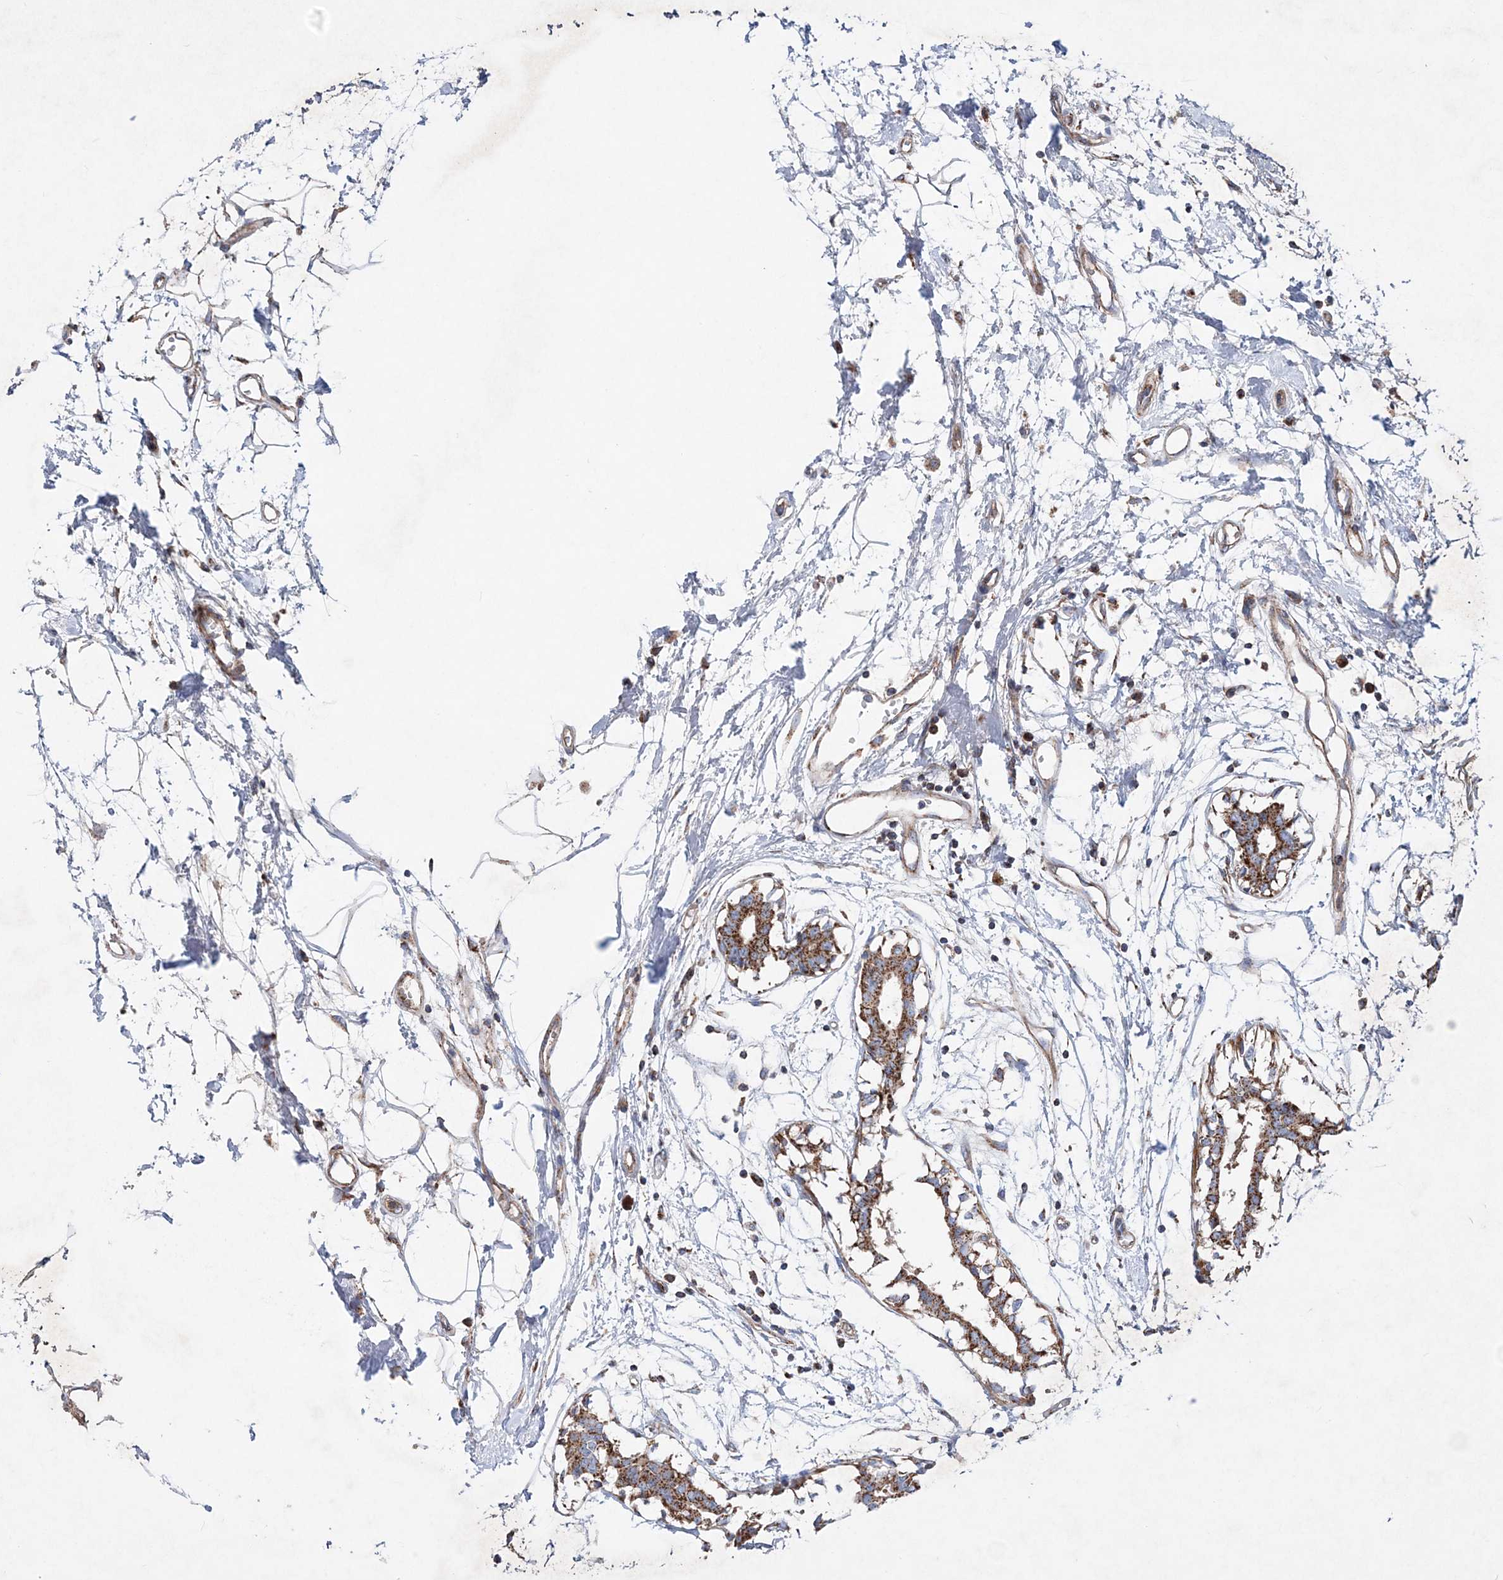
{"staining": {"intensity": "moderate", "quantity": ">75%", "location": "cytoplasmic/membranous"}, "tissue": "breast cancer", "cell_type": "Tumor cells", "image_type": "cancer", "snomed": [{"axis": "morphology", "description": "Duct carcinoma"}, {"axis": "topography", "description": "Breast"}], "caption": "Invasive ductal carcinoma (breast) stained with a brown dye demonstrates moderate cytoplasmic/membranous positive staining in approximately >75% of tumor cells.", "gene": "NGLY1", "patient": {"sex": "female", "age": 40}}